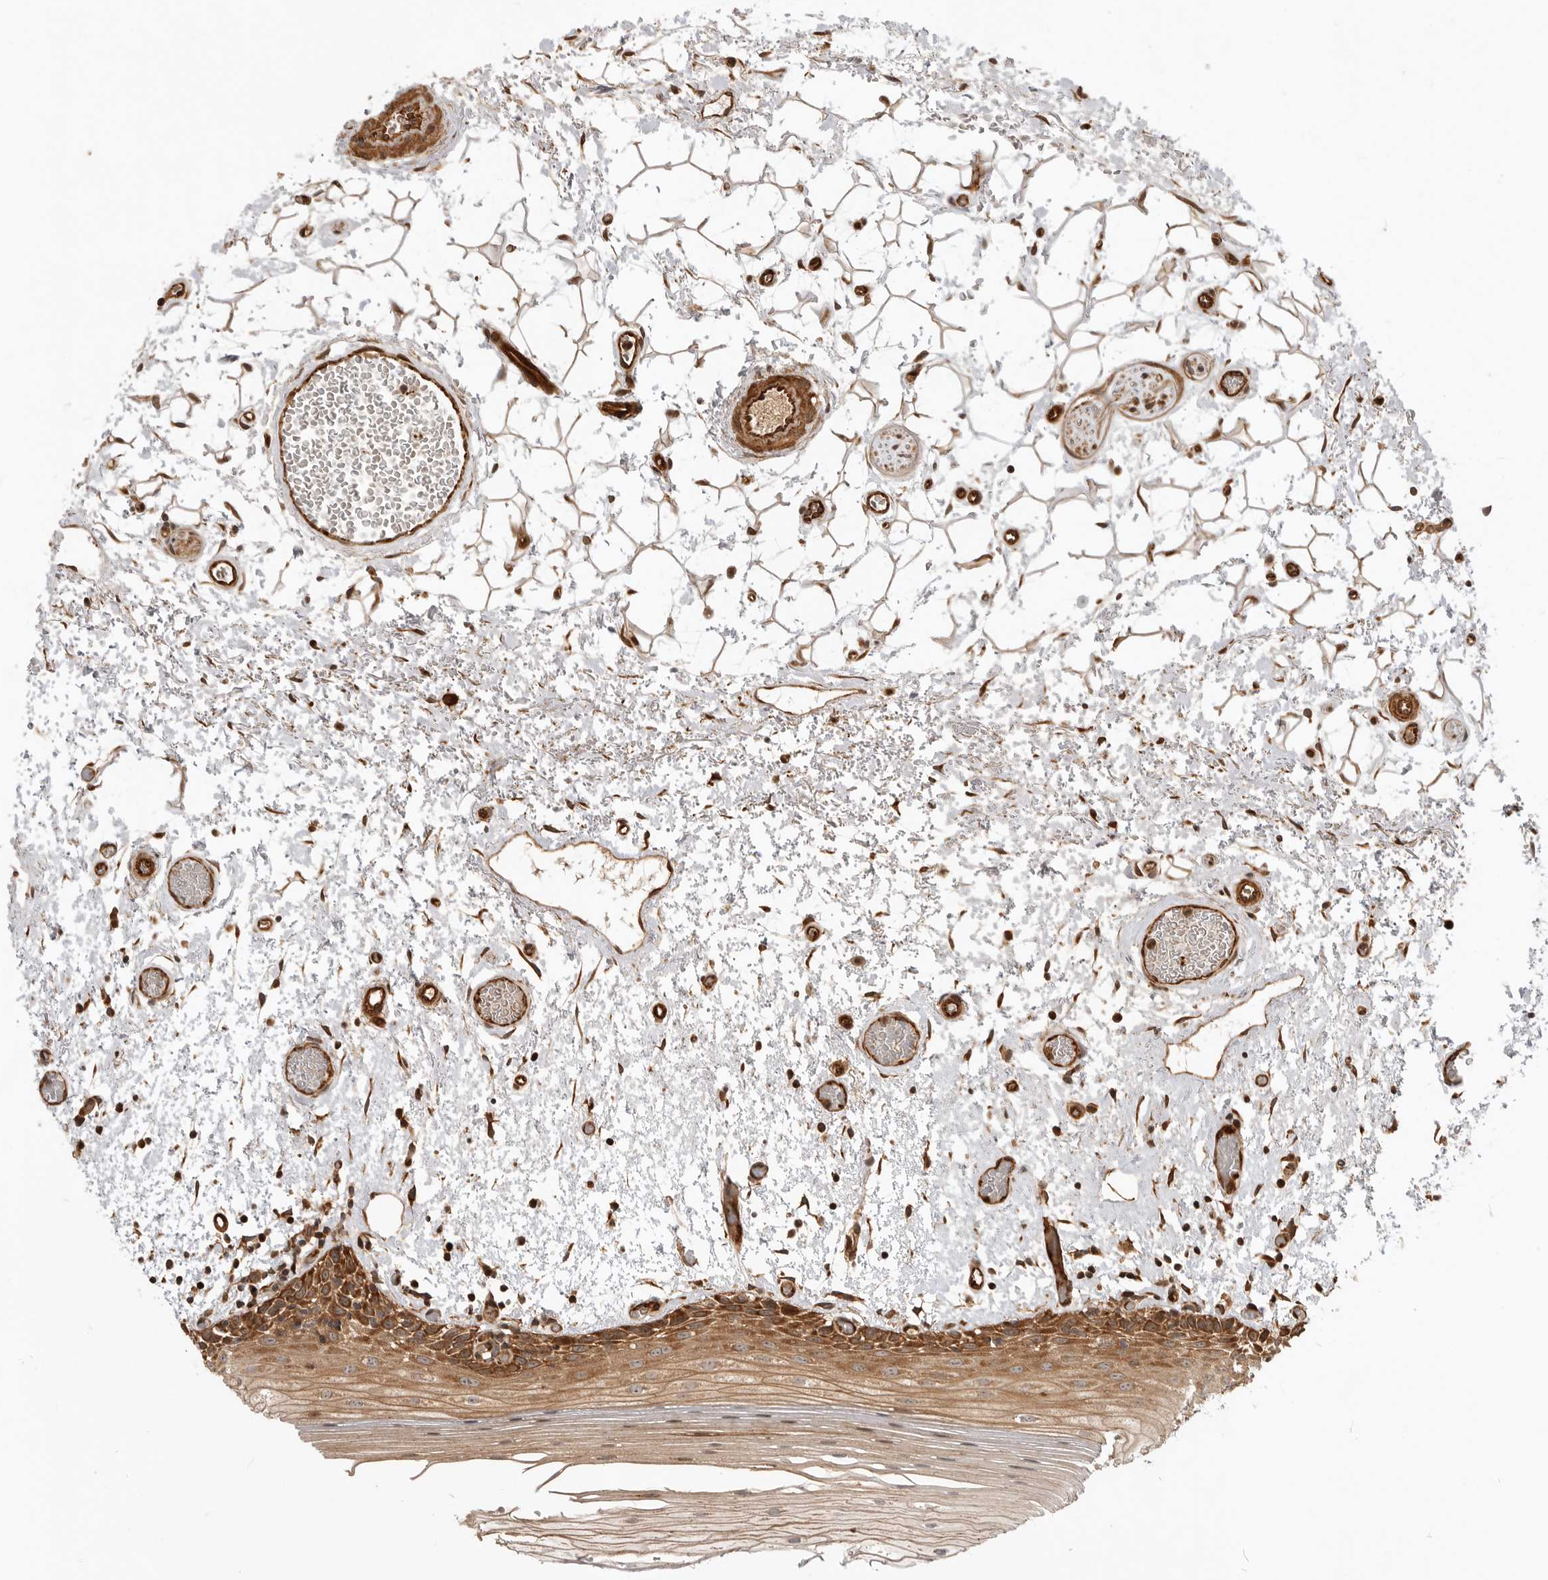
{"staining": {"intensity": "moderate", "quantity": ">75%", "location": "cytoplasmic/membranous"}, "tissue": "oral mucosa", "cell_type": "Squamous epithelial cells", "image_type": "normal", "snomed": [{"axis": "morphology", "description": "Normal tissue, NOS"}, {"axis": "topography", "description": "Oral tissue"}], "caption": "Immunohistochemistry (IHC) (DAB (3,3'-diaminobenzidine)) staining of benign human oral mucosa demonstrates moderate cytoplasmic/membranous protein expression in approximately >75% of squamous epithelial cells.", "gene": "GPATCH2", "patient": {"sex": "male", "age": 52}}